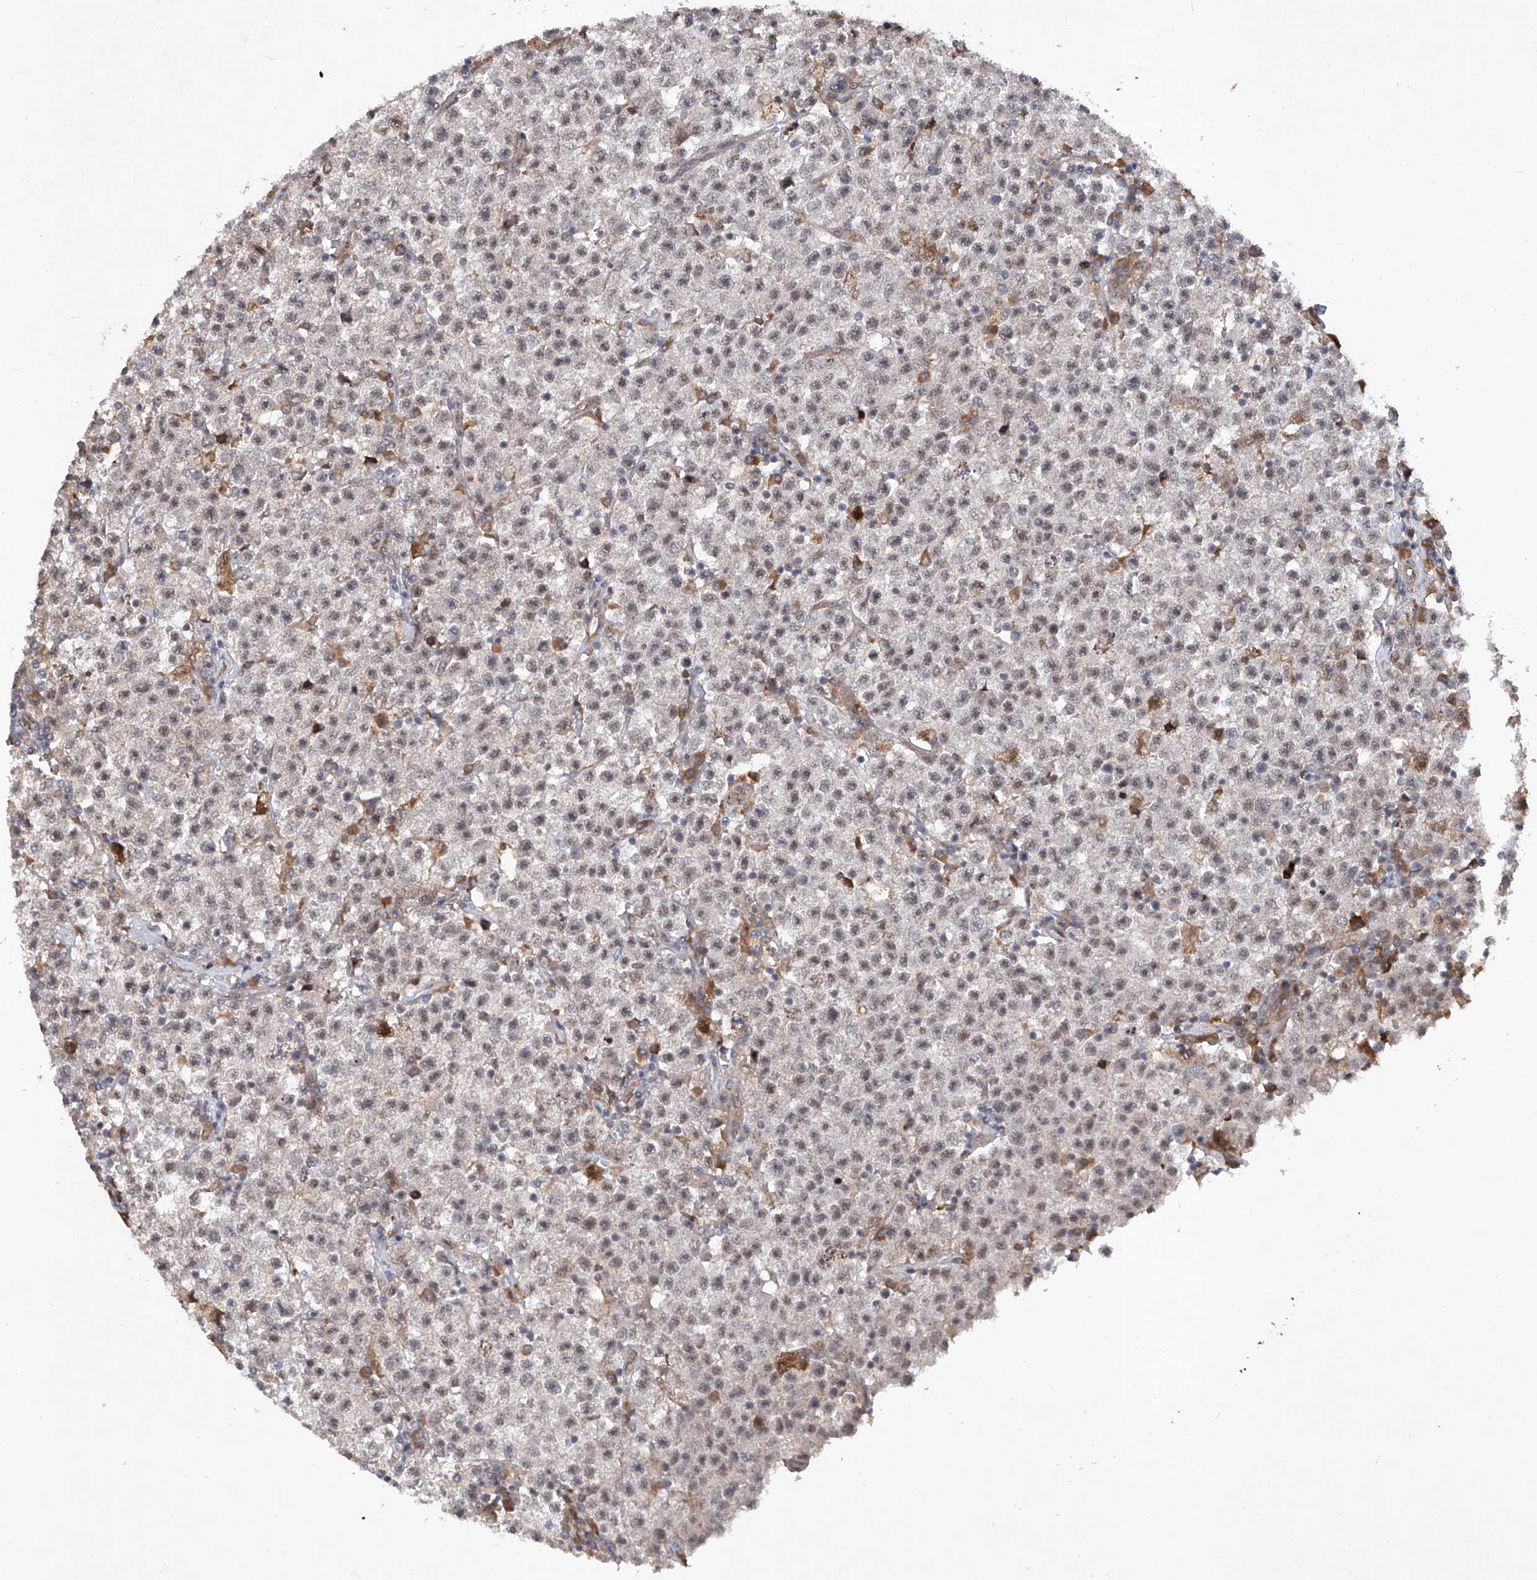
{"staining": {"intensity": "negative", "quantity": "none", "location": "none"}, "tissue": "testis cancer", "cell_type": "Tumor cells", "image_type": "cancer", "snomed": [{"axis": "morphology", "description": "Seminoma, NOS"}, {"axis": "topography", "description": "Testis"}], "caption": "A histopathology image of testis cancer (seminoma) stained for a protein reveals no brown staining in tumor cells.", "gene": "FAM135A", "patient": {"sex": "male", "age": 22}}